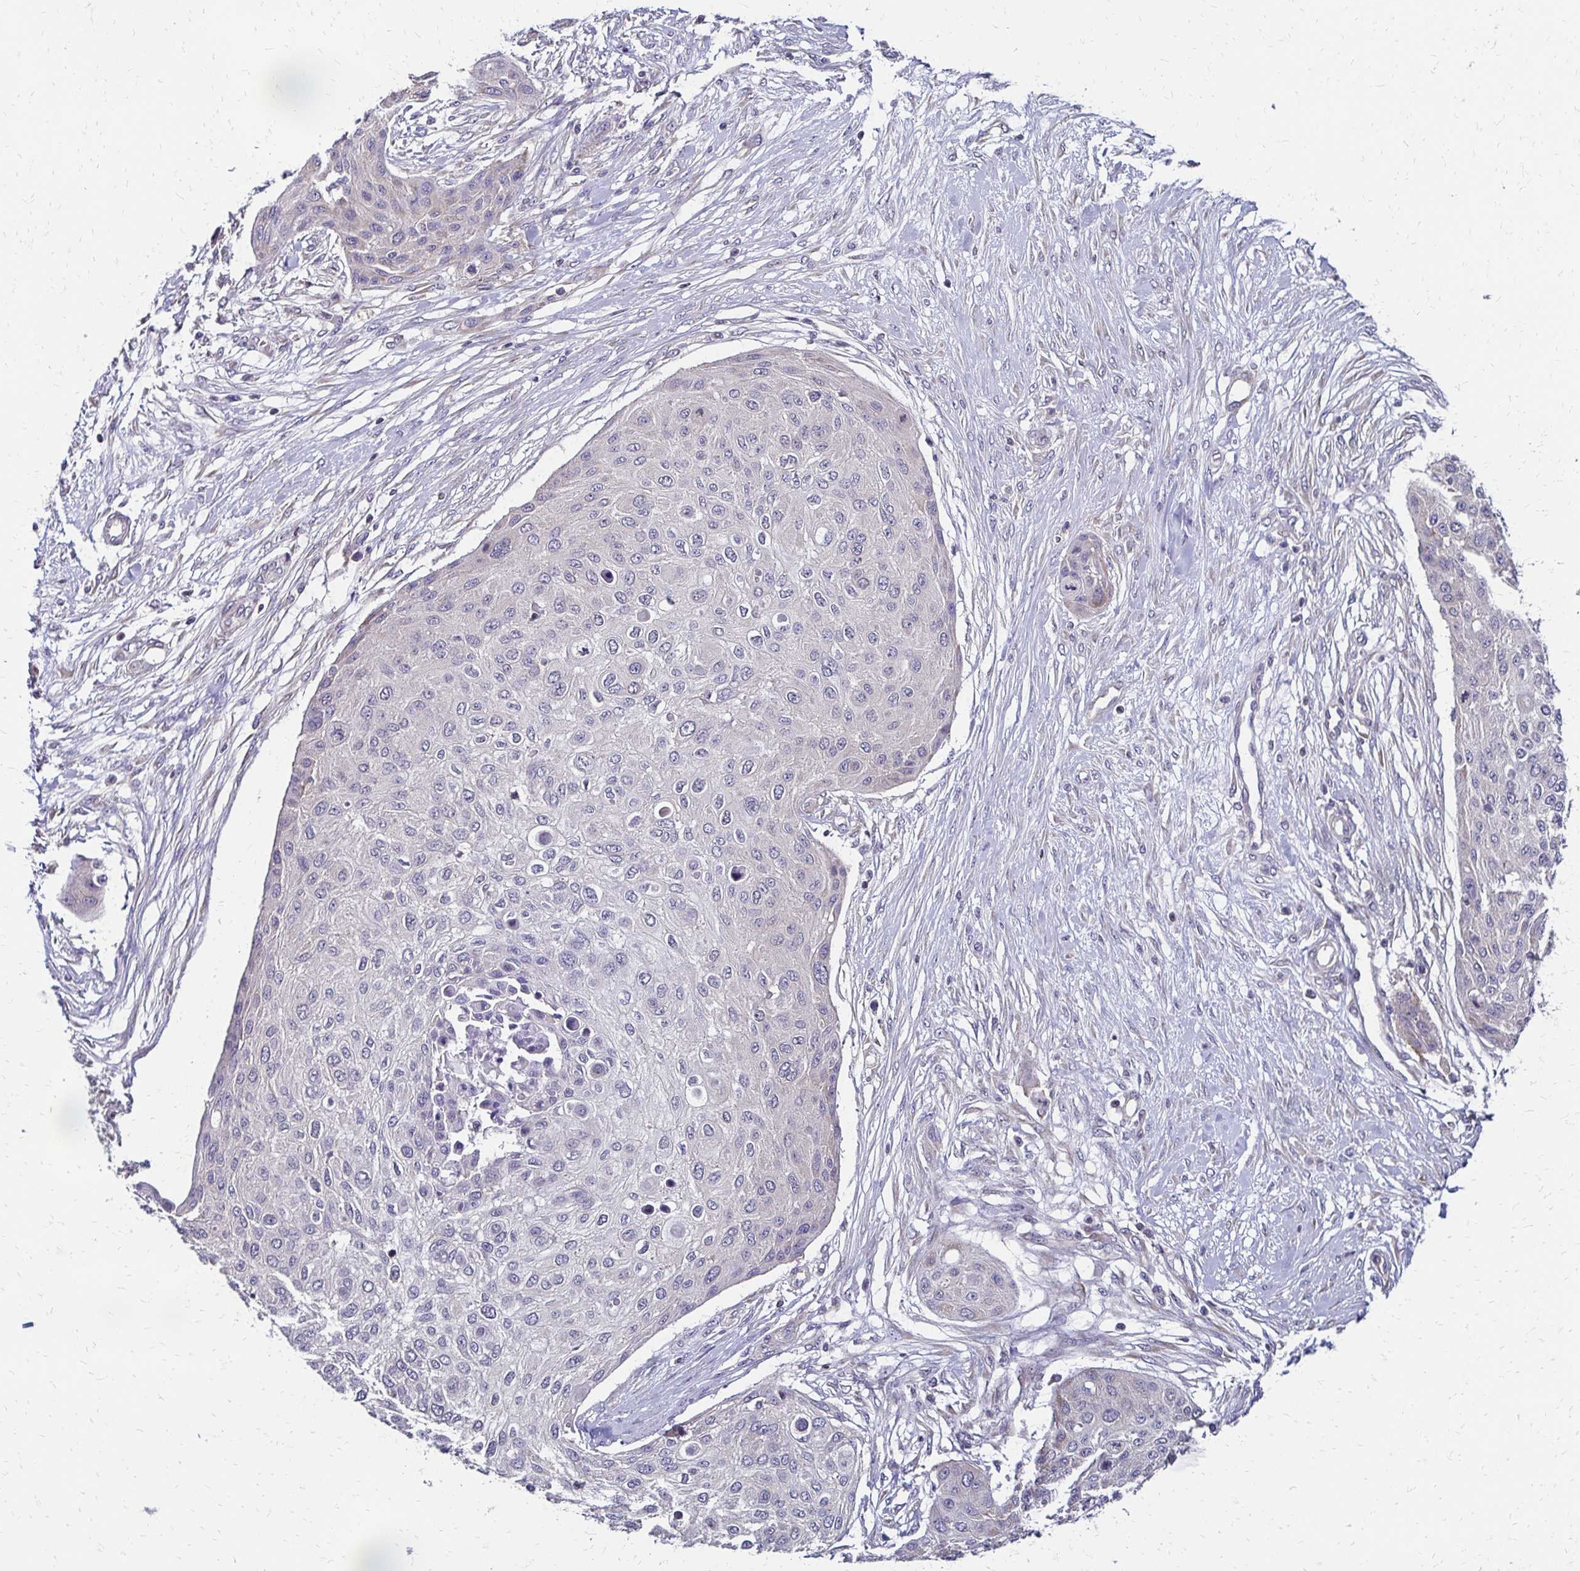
{"staining": {"intensity": "negative", "quantity": "none", "location": "none"}, "tissue": "skin cancer", "cell_type": "Tumor cells", "image_type": "cancer", "snomed": [{"axis": "morphology", "description": "Squamous cell carcinoma, NOS"}, {"axis": "topography", "description": "Skin"}], "caption": "The micrograph demonstrates no staining of tumor cells in skin squamous cell carcinoma.", "gene": "CBX7", "patient": {"sex": "female", "age": 87}}